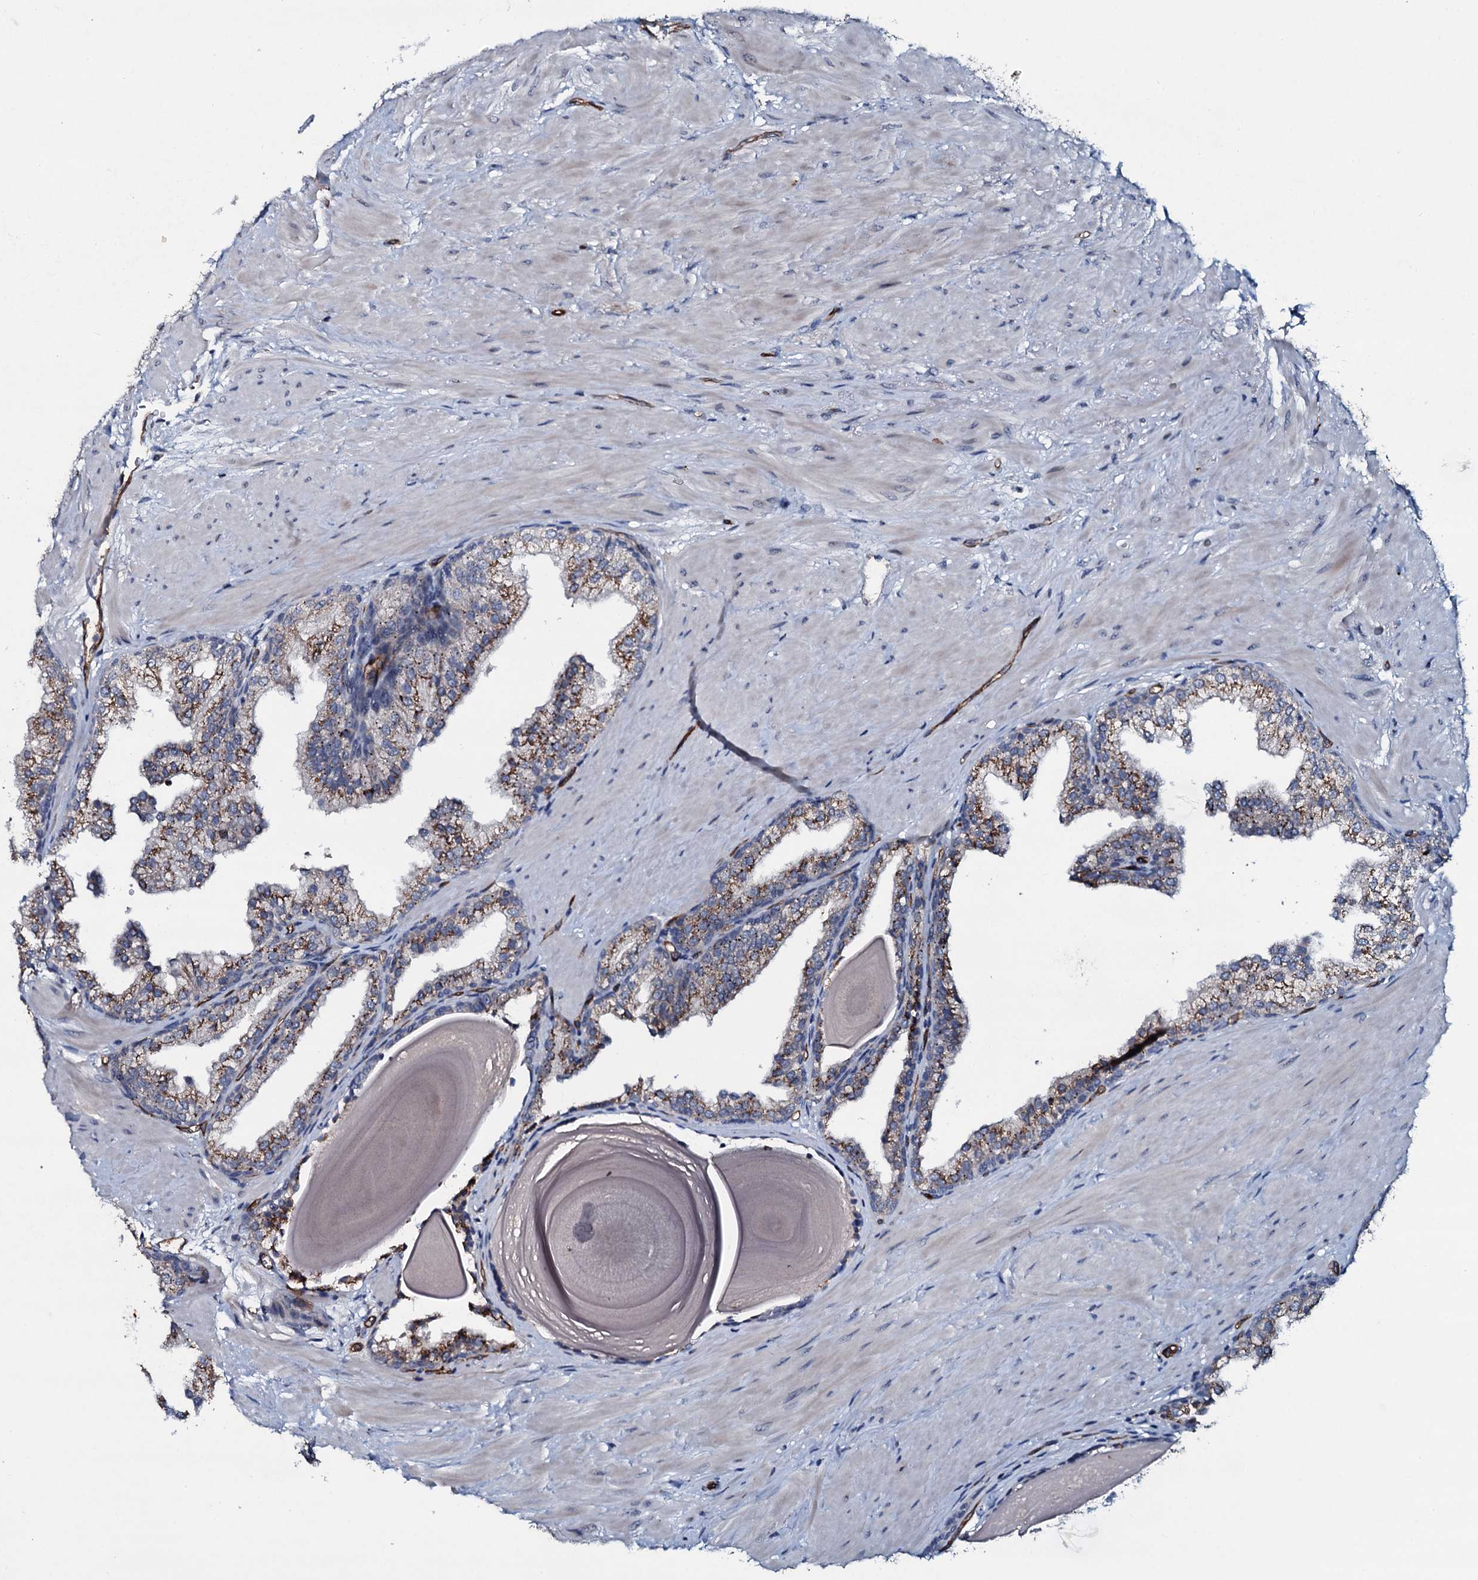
{"staining": {"intensity": "moderate", "quantity": "25%-75%", "location": "cytoplasmic/membranous"}, "tissue": "prostate", "cell_type": "Glandular cells", "image_type": "normal", "snomed": [{"axis": "morphology", "description": "Normal tissue, NOS"}, {"axis": "topography", "description": "Prostate"}], "caption": "An immunohistochemistry (IHC) micrograph of benign tissue is shown. Protein staining in brown shows moderate cytoplasmic/membranous positivity in prostate within glandular cells.", "gene": "CLEC14A", "patient": {"sex": "male", "age": 48}}